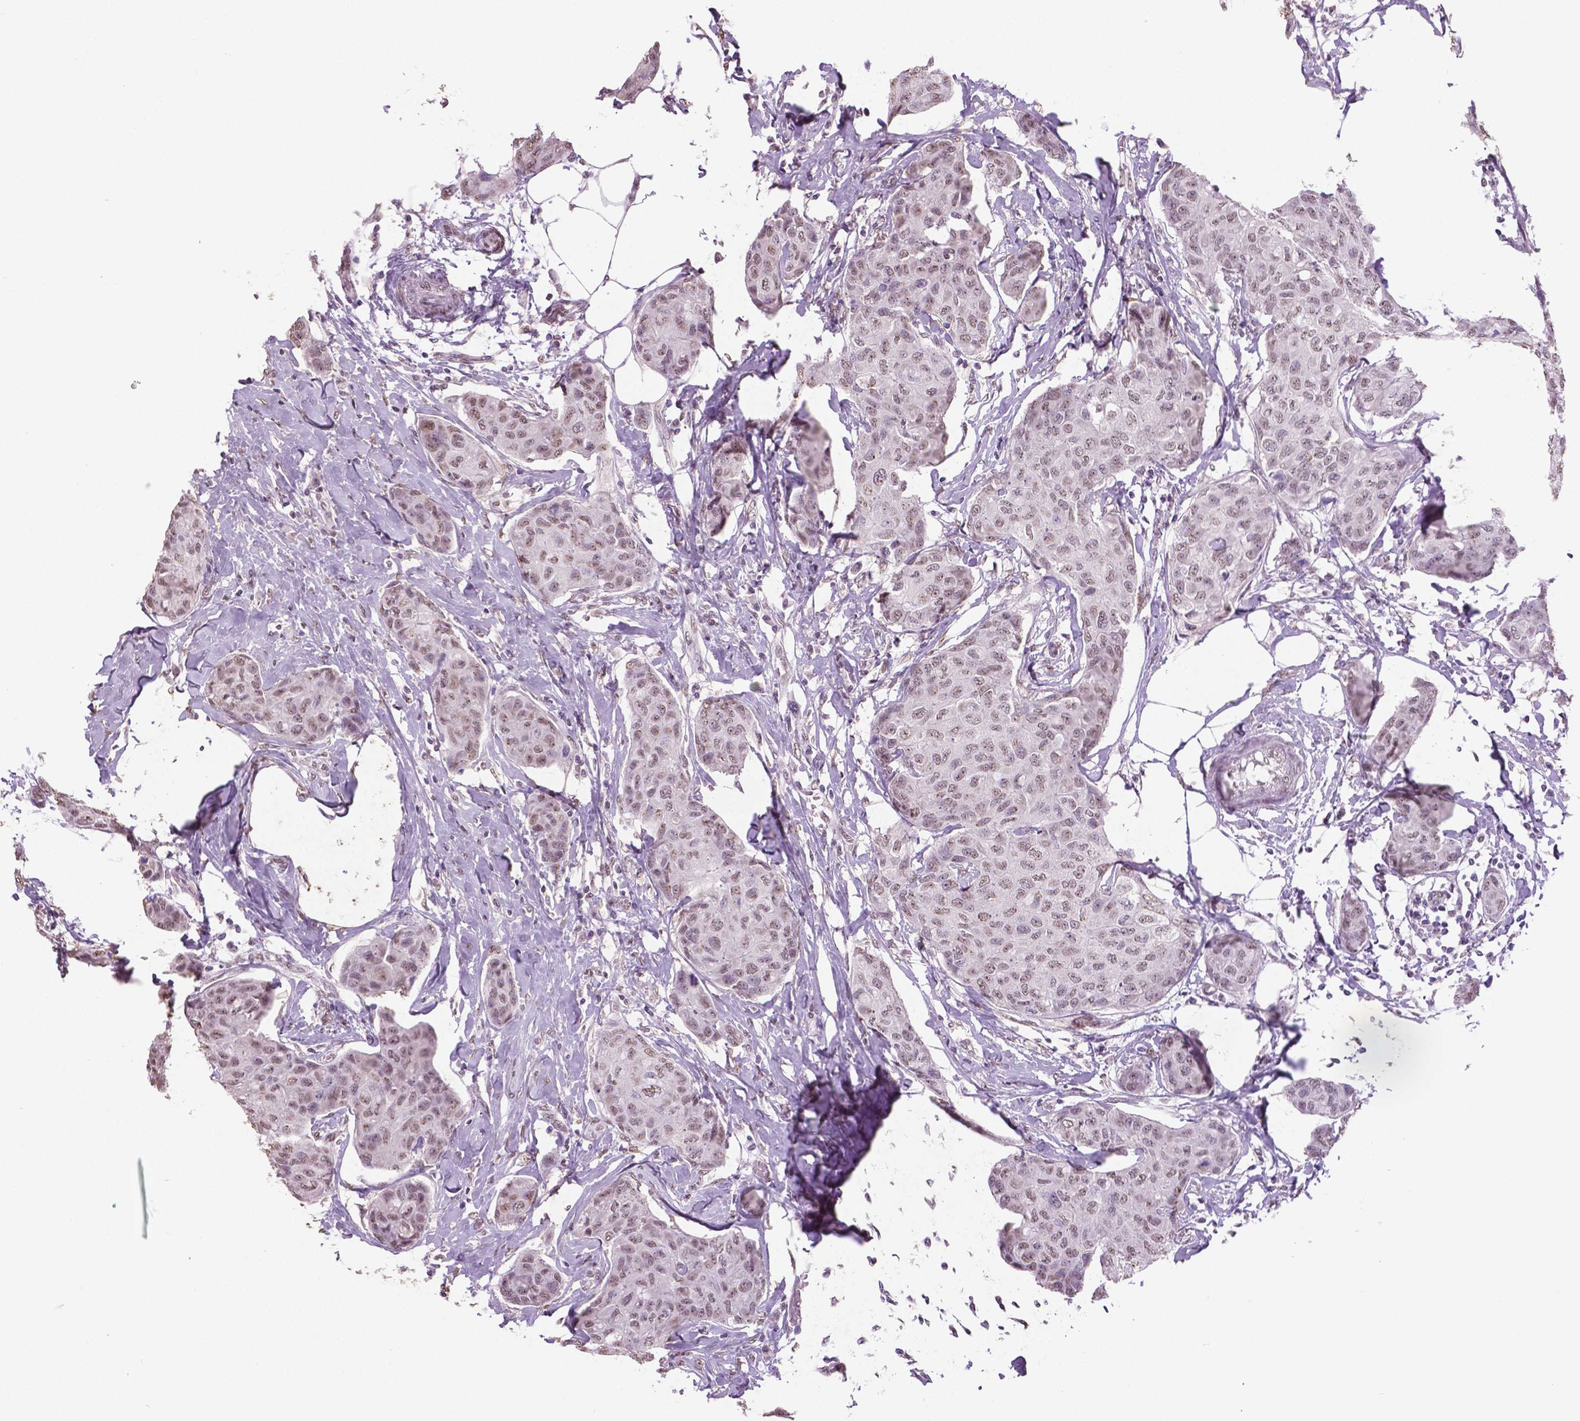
{"staining": {"intensity": "weak", "quantity": ">75%", "location": "nuclear"}, "tissue": "breast cancer", "cell_type": "Tumor cells", "image_type": "cancer", "snomed": [{"axis": "morphology", "description": "Duct carcinoma"}, {"axis": "topography", "description": "Breast"}], "caption": "Human breast infiltrating ductal carcinoma stained with a protein marker reveals weak staining in tumor cells.", "gene": "IGF2BP1", "patient": {"sex": "female", "age": 80}}